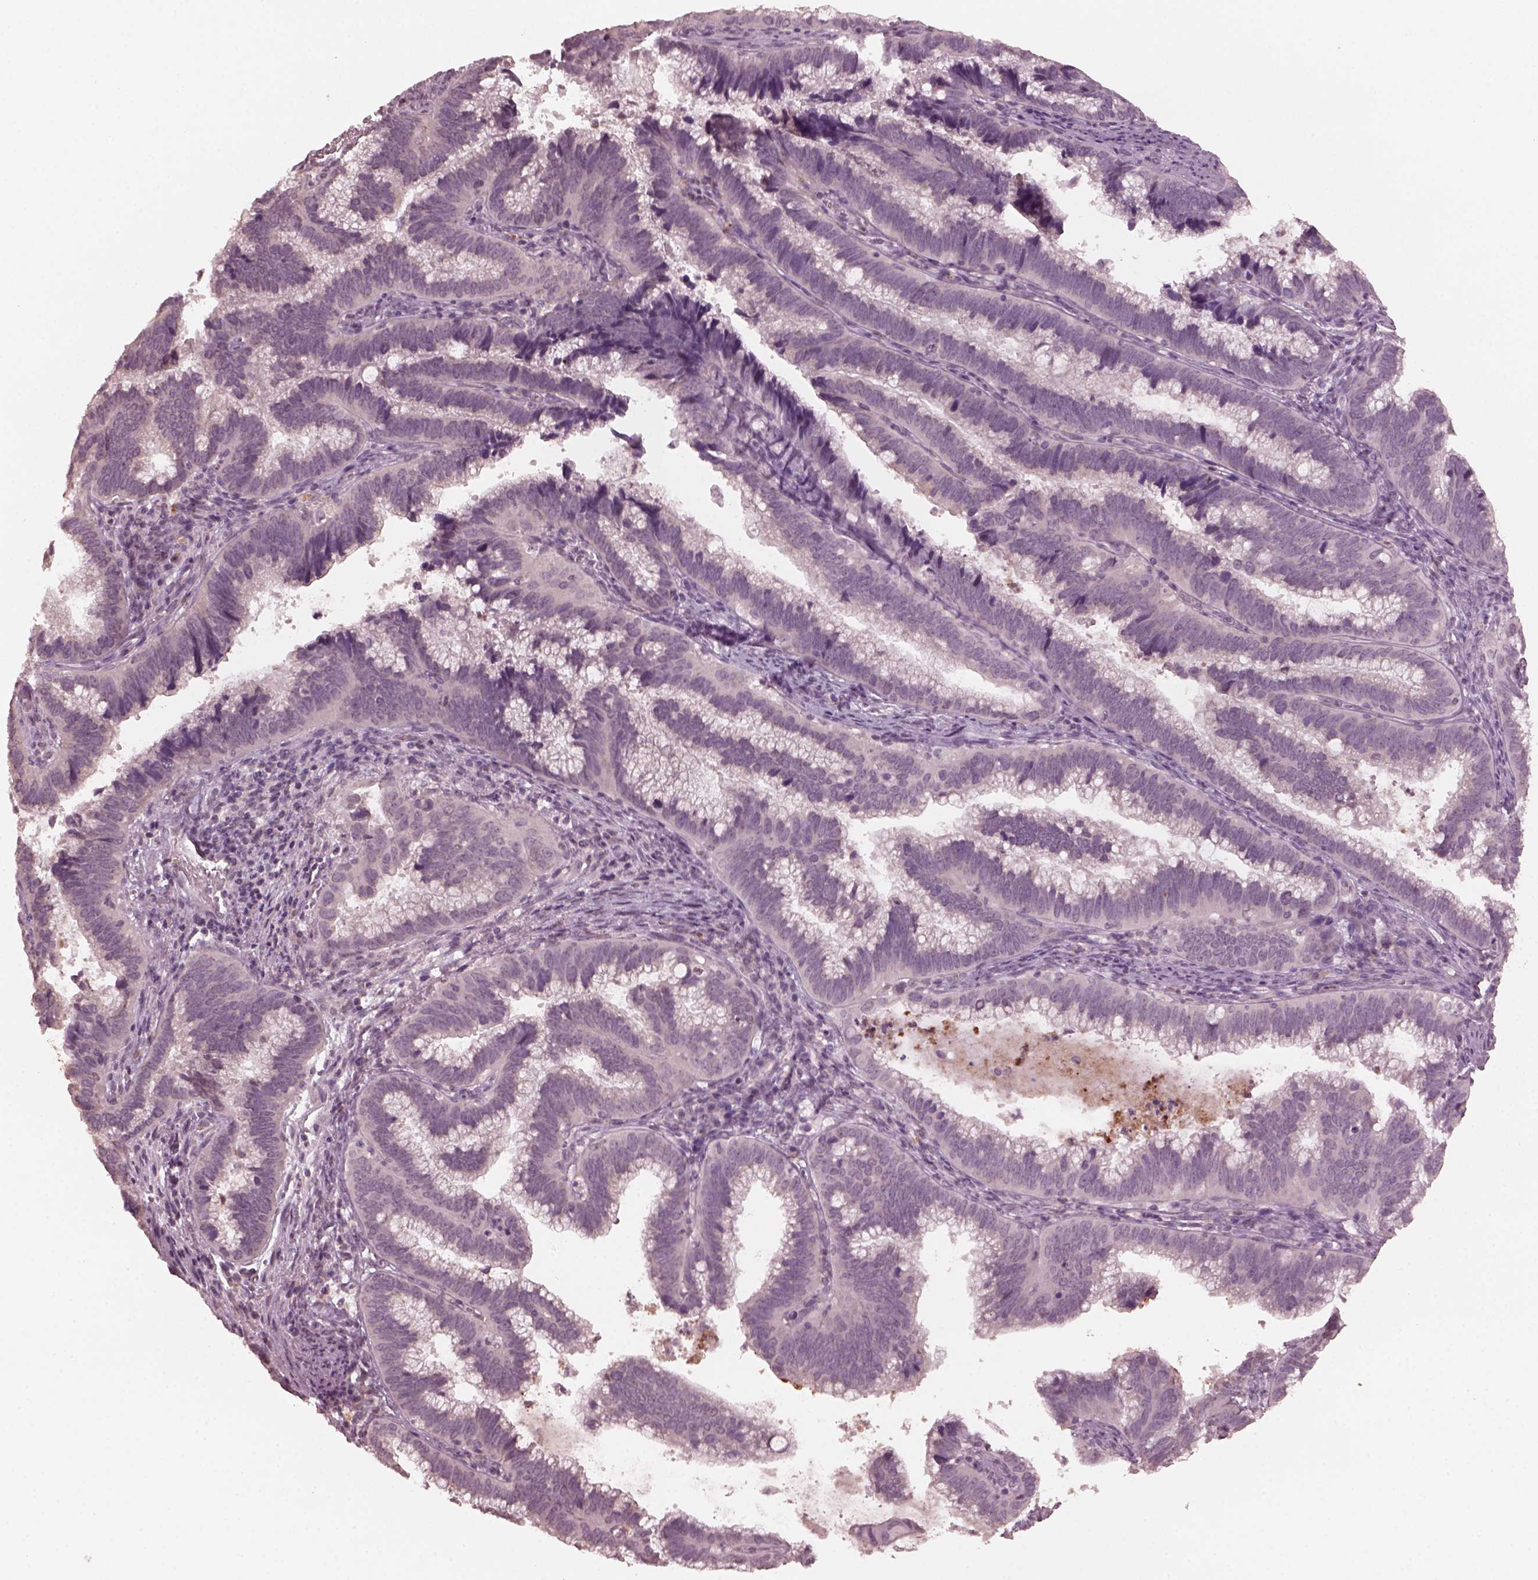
{"staining": {"intensity": "negative", "quantity": "none", "location": "none"}, "tissue": "cervical cancer", "cell_type": "Tumor cells", "image_type": "cancer", "snomed": [{"axis": "morphology", "description": "Adenocarcinoma, NOS"}, {"axis": "topography", "description": "Cervix"}], "caption": "This is a photomicrograph of immunohistochemistry staining of adenocarcinoma (cervical), which shows no expression in tumor cells.", "gene": "KRT79", "patient": {"sex": "female", "age": 61}}